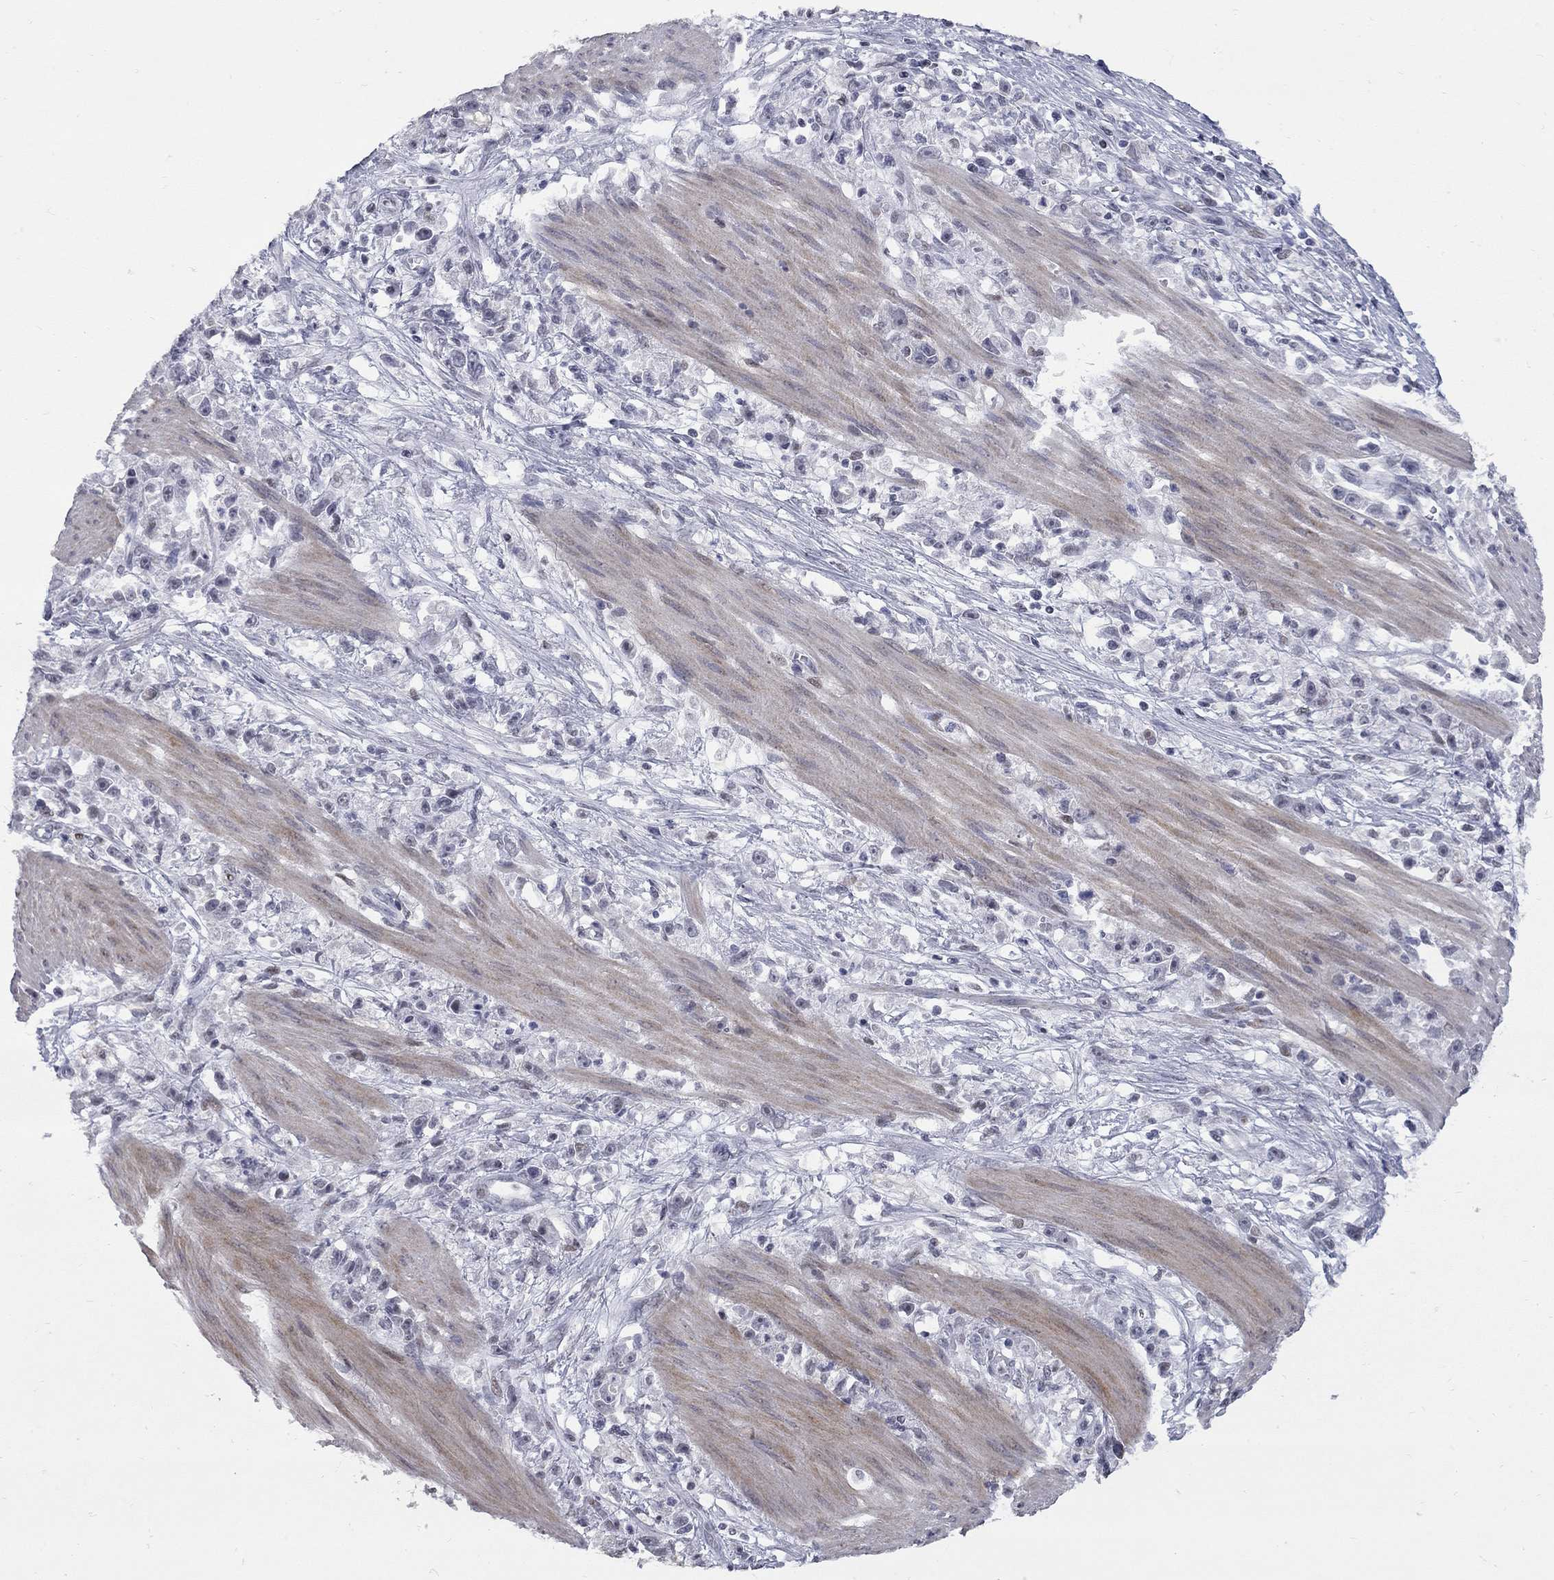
{"staining": {"intensity": "negative", "quantity": "none", "location": "none"}, "tissue": "stomach cancer", "cell_type": "Tumor cells", "image_type": "cancer", "snomed": [{"axis": "morphology", "description": "Adenocarcinoma, NOS"}, {"axis": "topography", "description": "Stomach"}], "caption": "Photomicrograph shows no significant protein expression in tumor cells of stomach cancer (adenocarcinoma).", "gene": "ZNF154", "patient": {"sex": "female", "age": 59}}